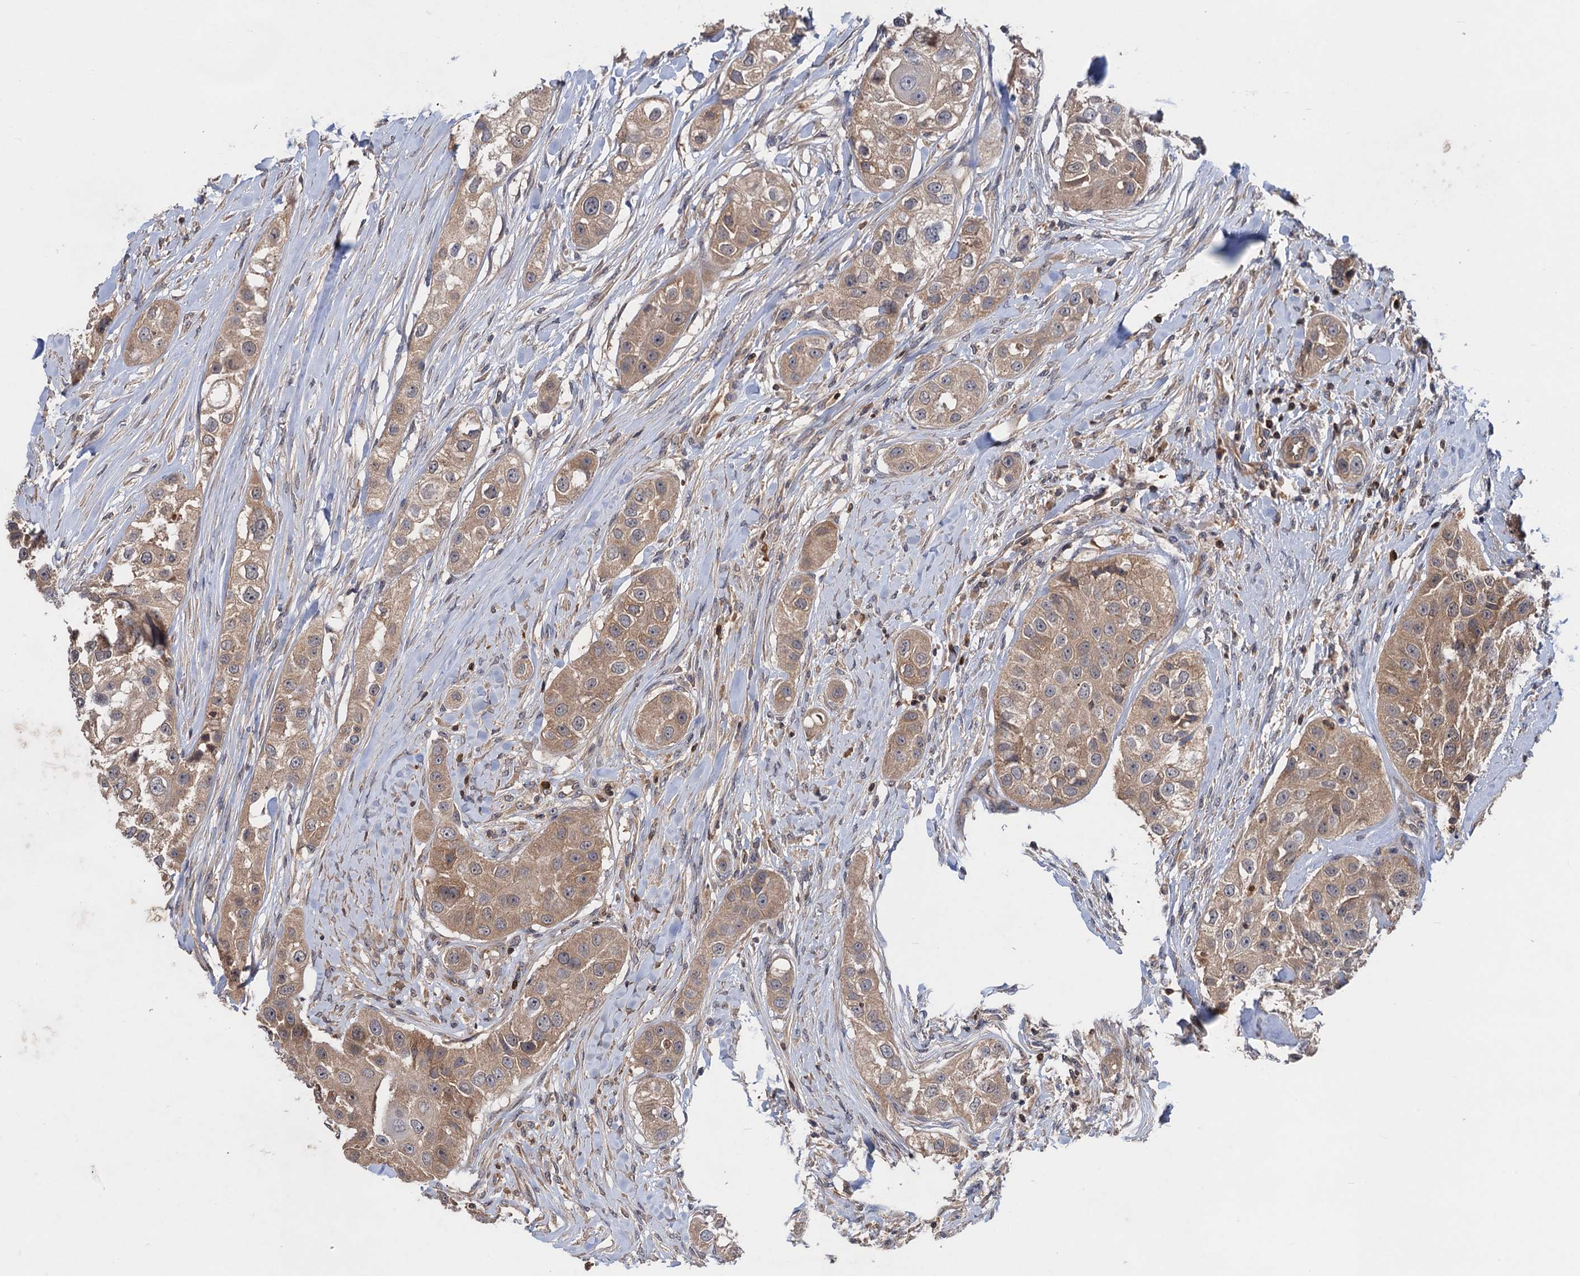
{"staining": {"intensity": "moderate", "quantity": ">75%", "location": "cytoplasmic/membranous"}, "tissue": "head and neck cancer", "cell_type": "Tumor cells", "image_type": "cancer", "snomed": [{"axis": "morphology", "description": "Normal tissue, NOS"}, {"axis": "morphology", "description": "Squamous cell carcinoma, NOS"}, {"axis": "topography", "description": "Skeletal muscle"}, {"axis": "topography", "description": "Head-Neck"}], "caption": "A high-resolution photomicrograph shows IHC staining of squamous cell carcinoma (head and neck), which exhibits moderate cytoplasmic/membranous expression in approximately >75% of tumor cells.", "gene": "DGKA", "patient": {"sex": "male", "age": 51}}